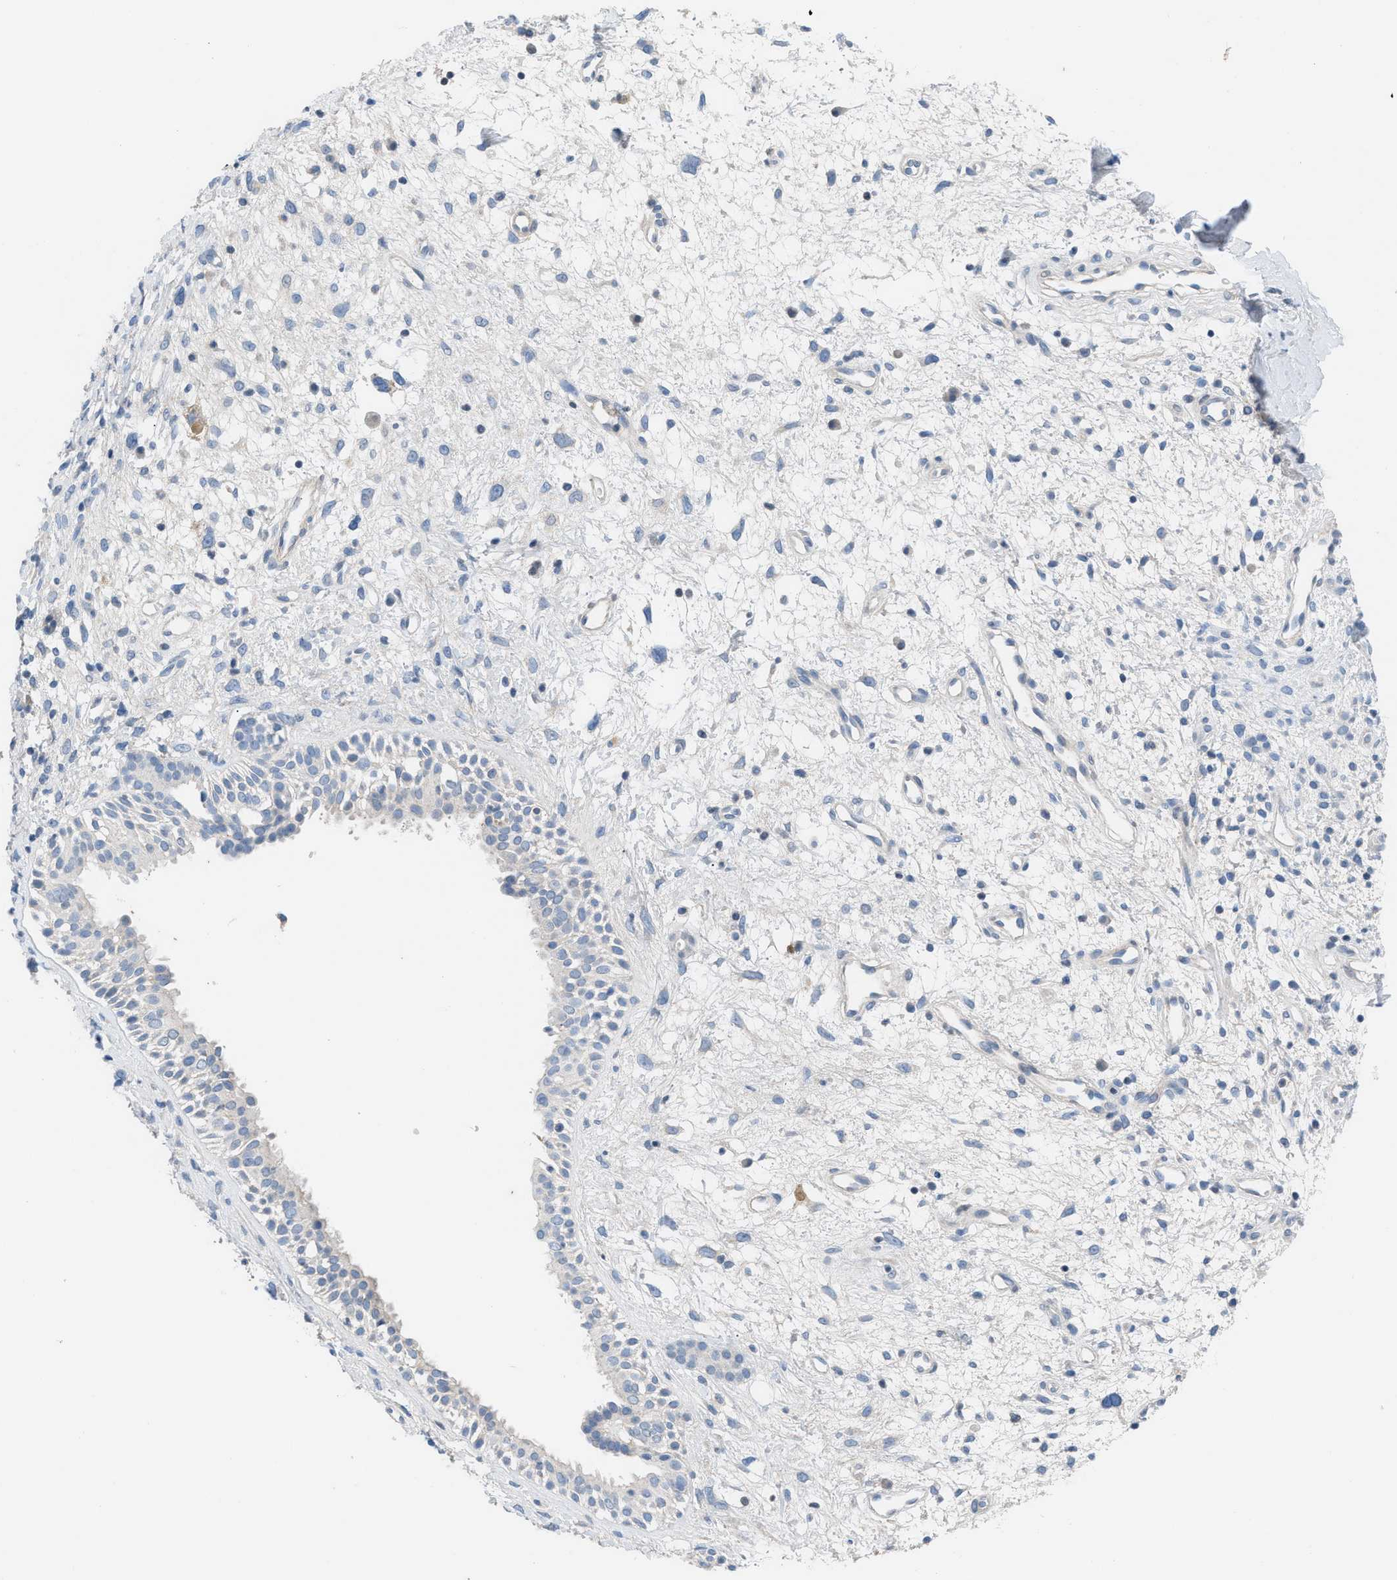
{"staining": {"intensity": "negative", "quantity": "none", "location": "none"}, "tissue": "nasopharynx", "cell_type": "Respiratory epithelial cells", "image_type": "normal", "snomed": [{"axis": "morphology", "description": "Normal tissue, NOS"}, {"axis": "topography", "description": "Nasopharynx"}], "caption": "Respiratory epithelial cells show no significant positivity in normal nasopharynx.", "gene": "HPX", "patient": {"sex": "male", "age": 22}}